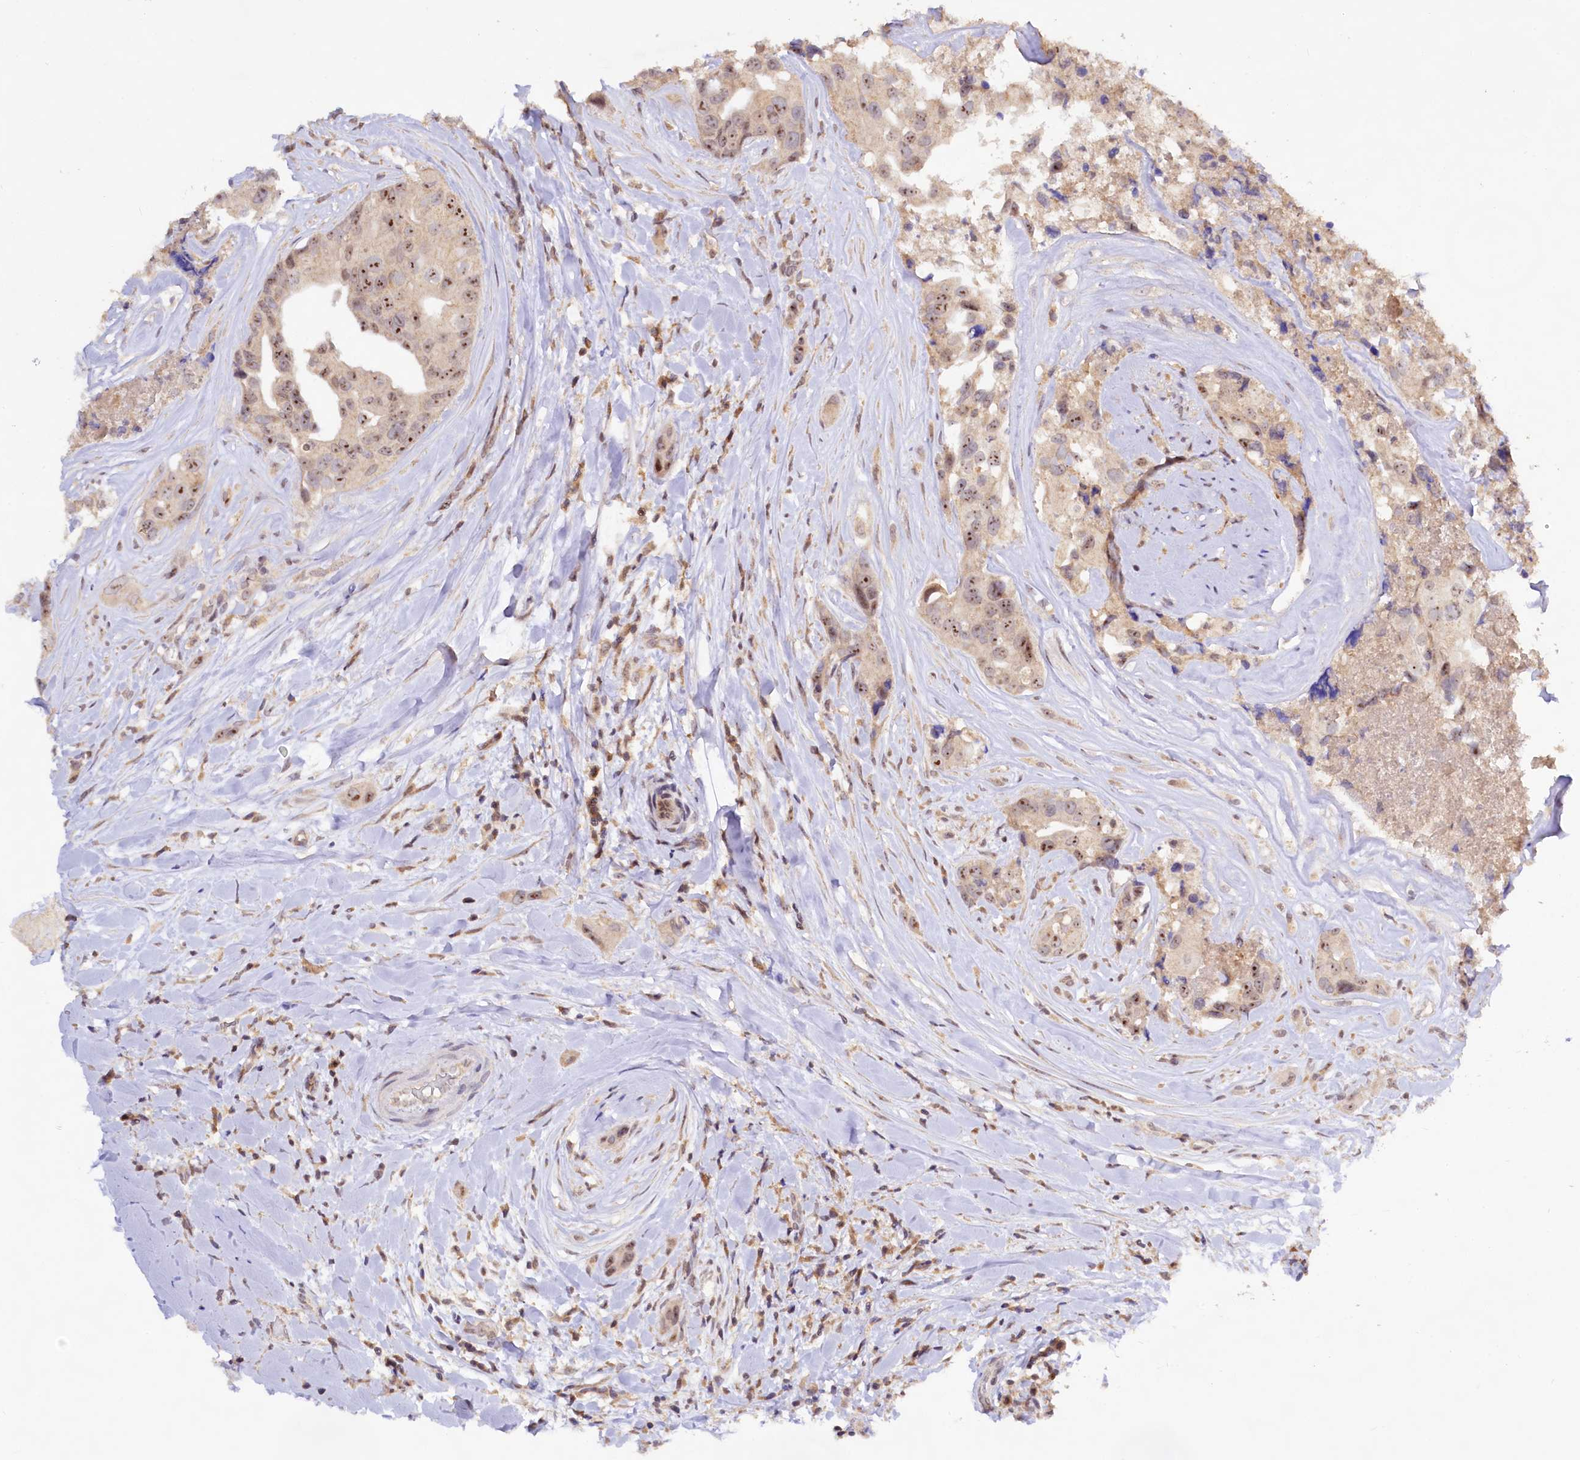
{"staining": {"intensity": "moderate", "quantity": ">75%", "location": "nuclear"}, "tissue": "head and neck cancer", "cell_type": "Tumor cells", "image_type": "cancer", "snomed": [{"axis": "morphology", "description": "Adenocarcinoma, NOS"}, {"axis": "morphology", "description": "Adenocarcinoma, metastatic, NOS"}, {"axis": "topography", "description": "Head-Neck"}], "caption": "Brown immunohistochemical staining in human head and neck cancer exhibits moderate nuclear staining in about >75% of tumor cells. The protein of interest is shown in brown color, while the nuclei are stained blue.", "gene": "RRP8", "patient": {"sex": "male", "age": 75}}